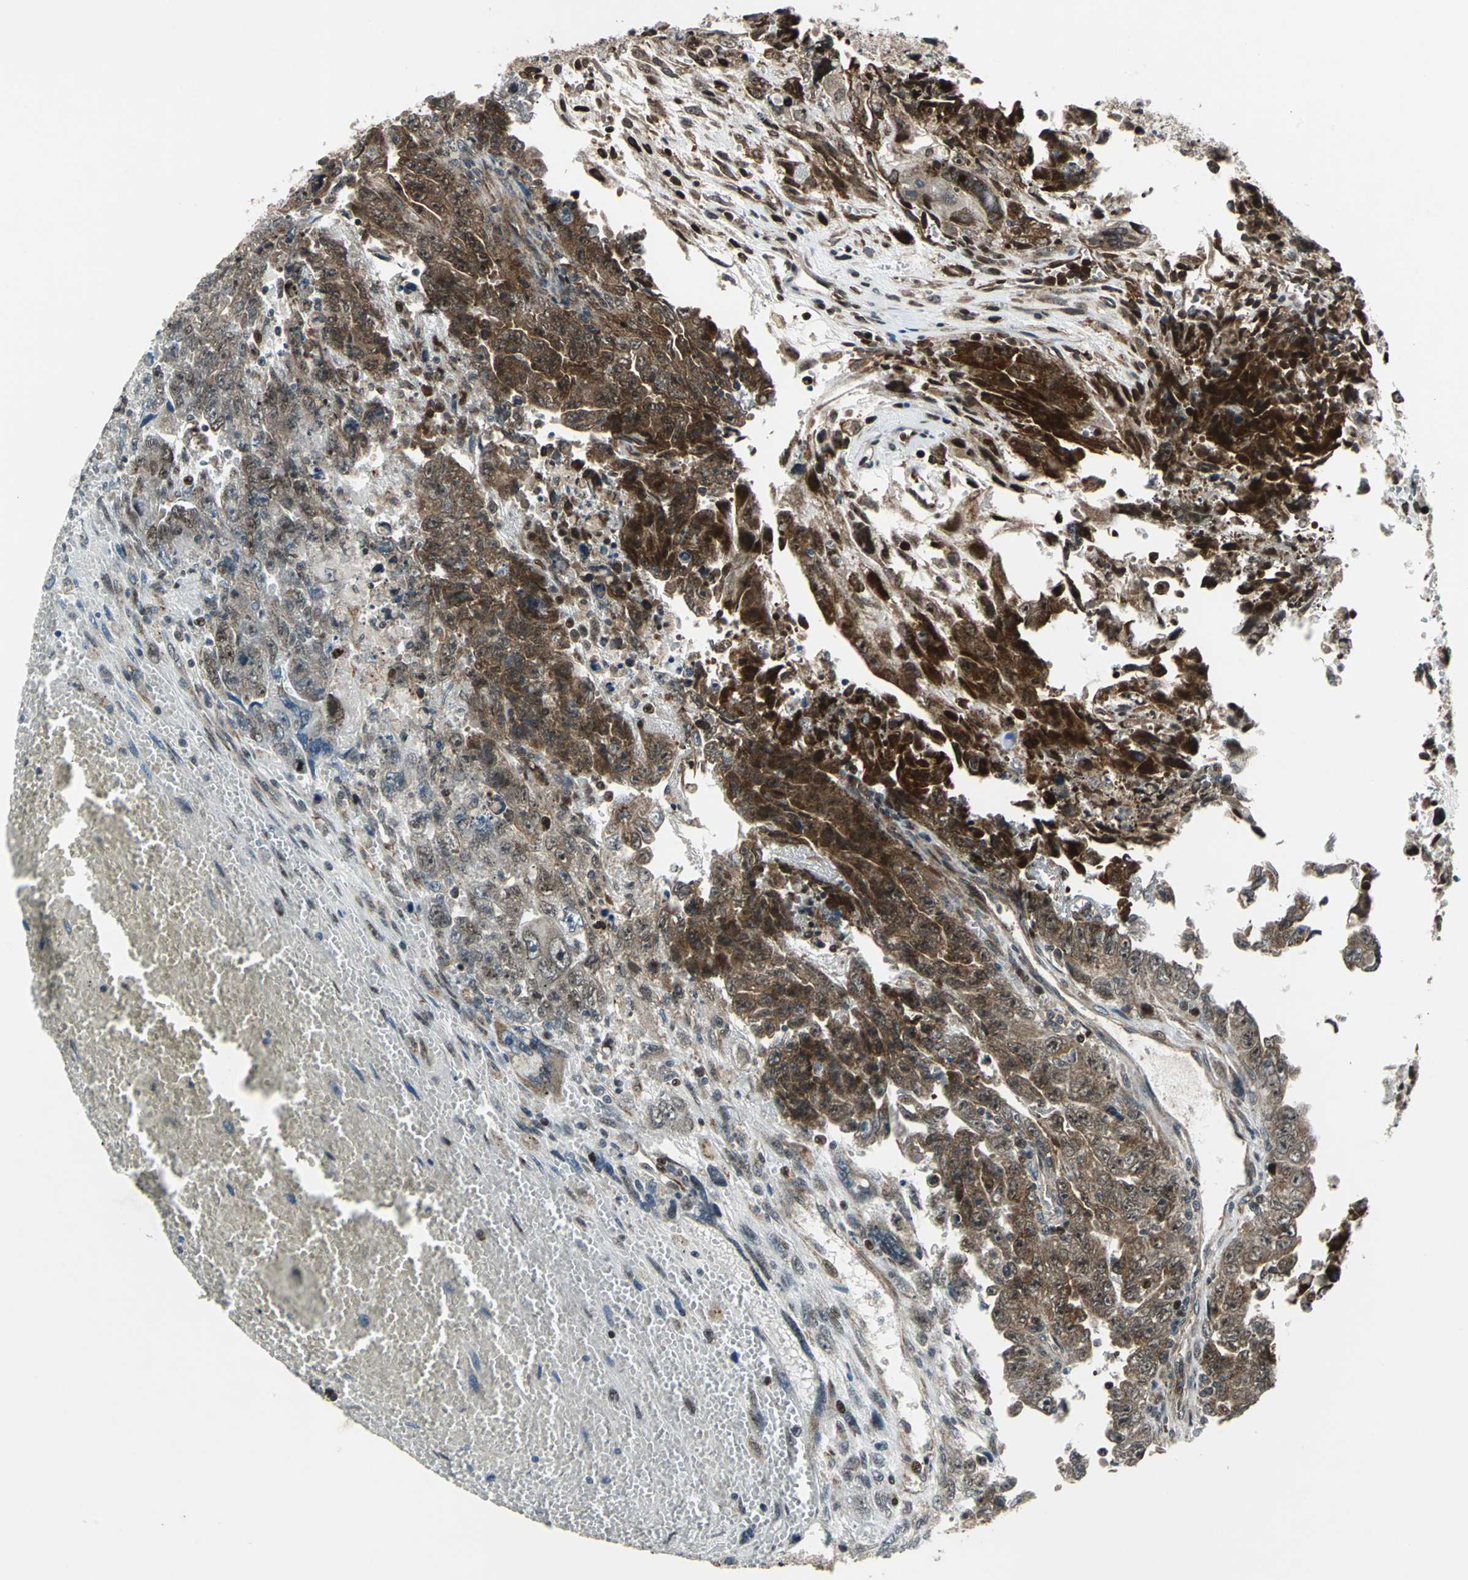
{"staining": {"intensity": "strong", "quantity": ">75%", "location": "cytoplasmic/membranous,nuclear"}, "tissue": "testis cancer", "cell_type": "Tumor cells", "image_type": "cancer", "snomed": [{"axis": "morphology", "description": "Carcinoma, Embryonal, NOS"}, {"axis": "topography", "description": "Testis"}], "caption": "Testis embryonal carcinoma stained with DAB IHC shows high levels of strong cytoplasmic/membranous and nuclear positivity in about >75% of tumor cells.", "gene": "AATF", "patient": {"sex": "male", "age": 28}}